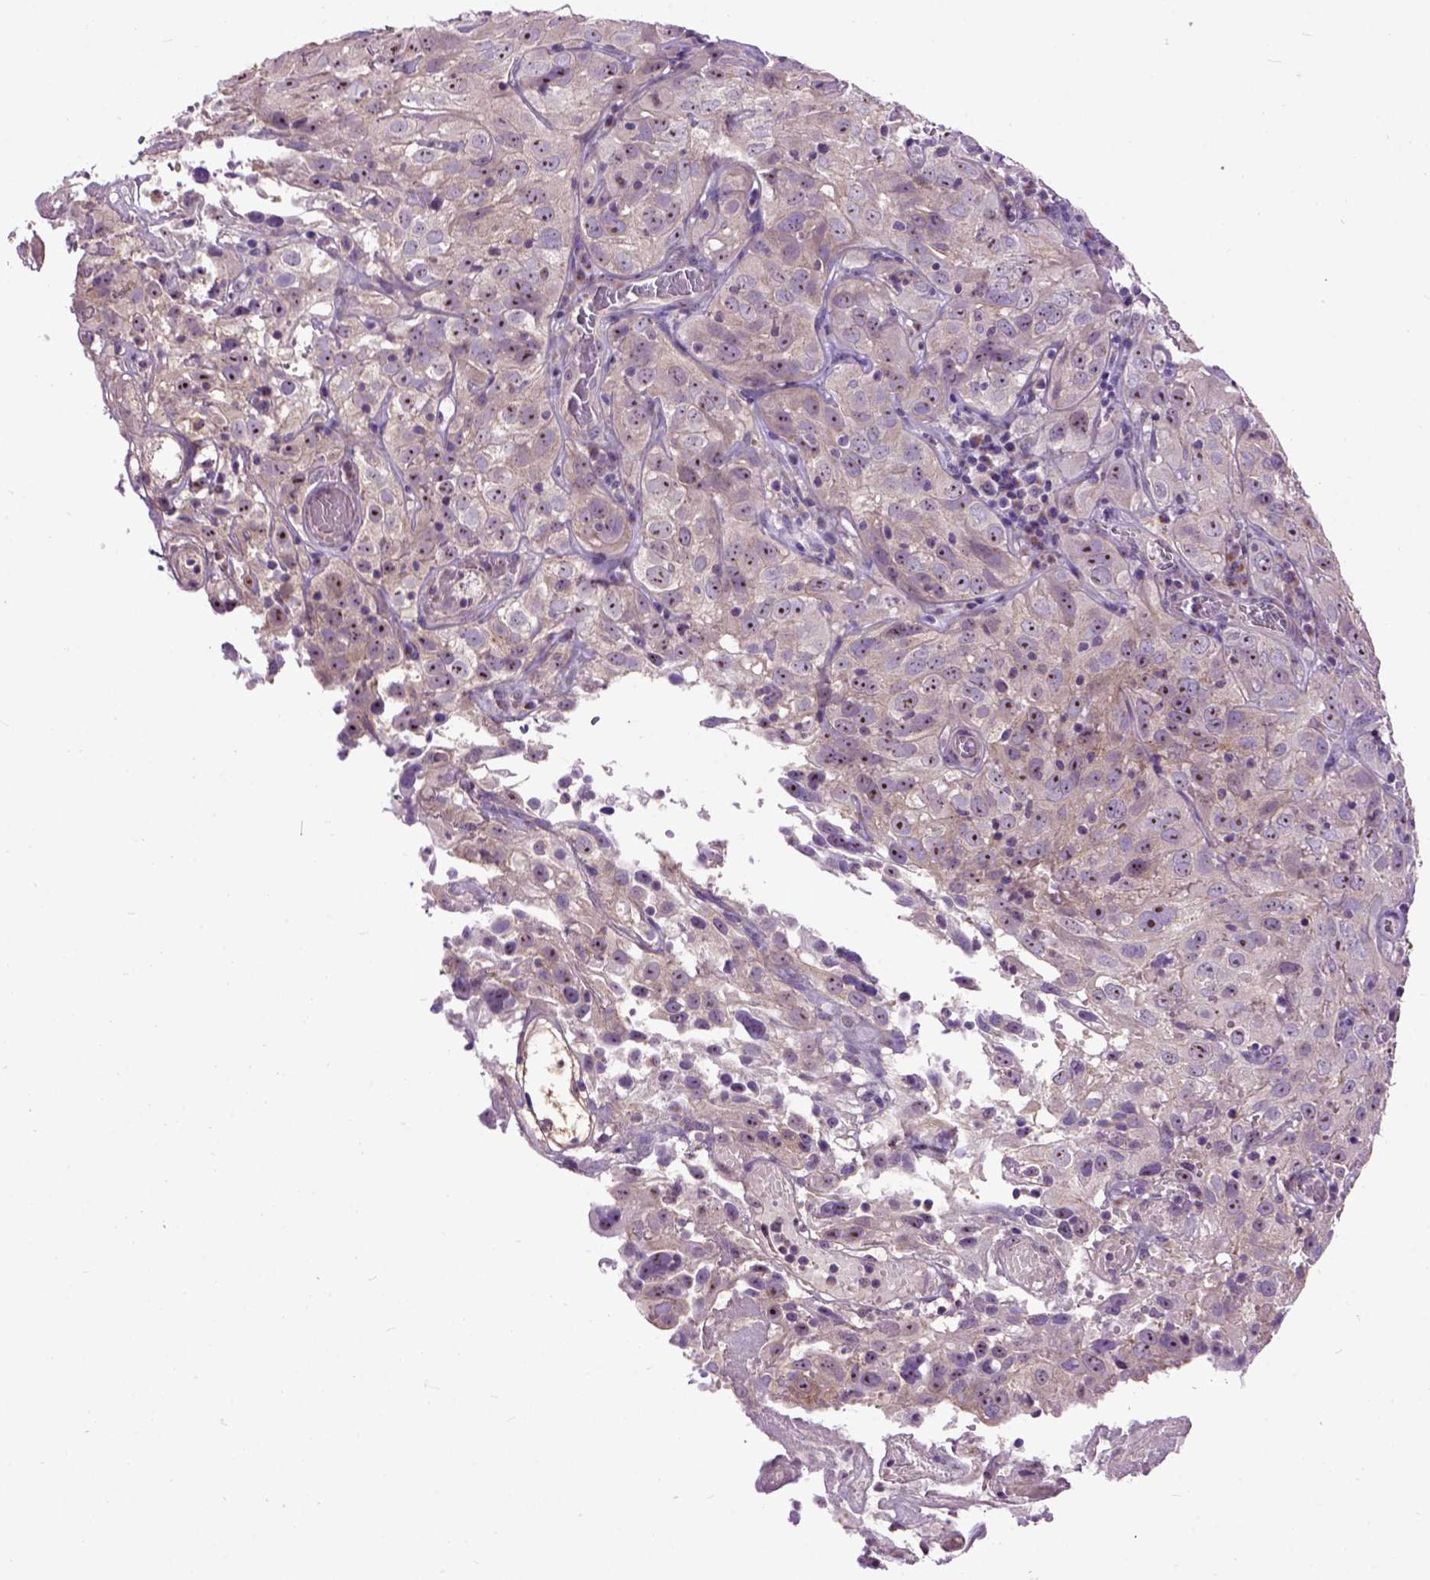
{"staining": {"intensity": "moderate", "quantity": ">75%", "location": "nuclear"}, "tissue": "cervical cancer", "cell_type": "Tumor cells", "image_type": "cancer", "snomed": [{"axis": "morphology", "description": "Squamous cell carcinoma, NOS"}, {"axis": "topography", "description": "Cervix"}], "caption": "Immunohistochemical staining of human cervical cancer (squamous cell carcinoma) exhibits medium levels of moderate nuclear protein positivity in approximately >75% of tumor cells. (Brightfield microscopy of DAB IHC at high magnification).", "gene": "MAPT", "patient": {"sex": "female", "age": 32}}